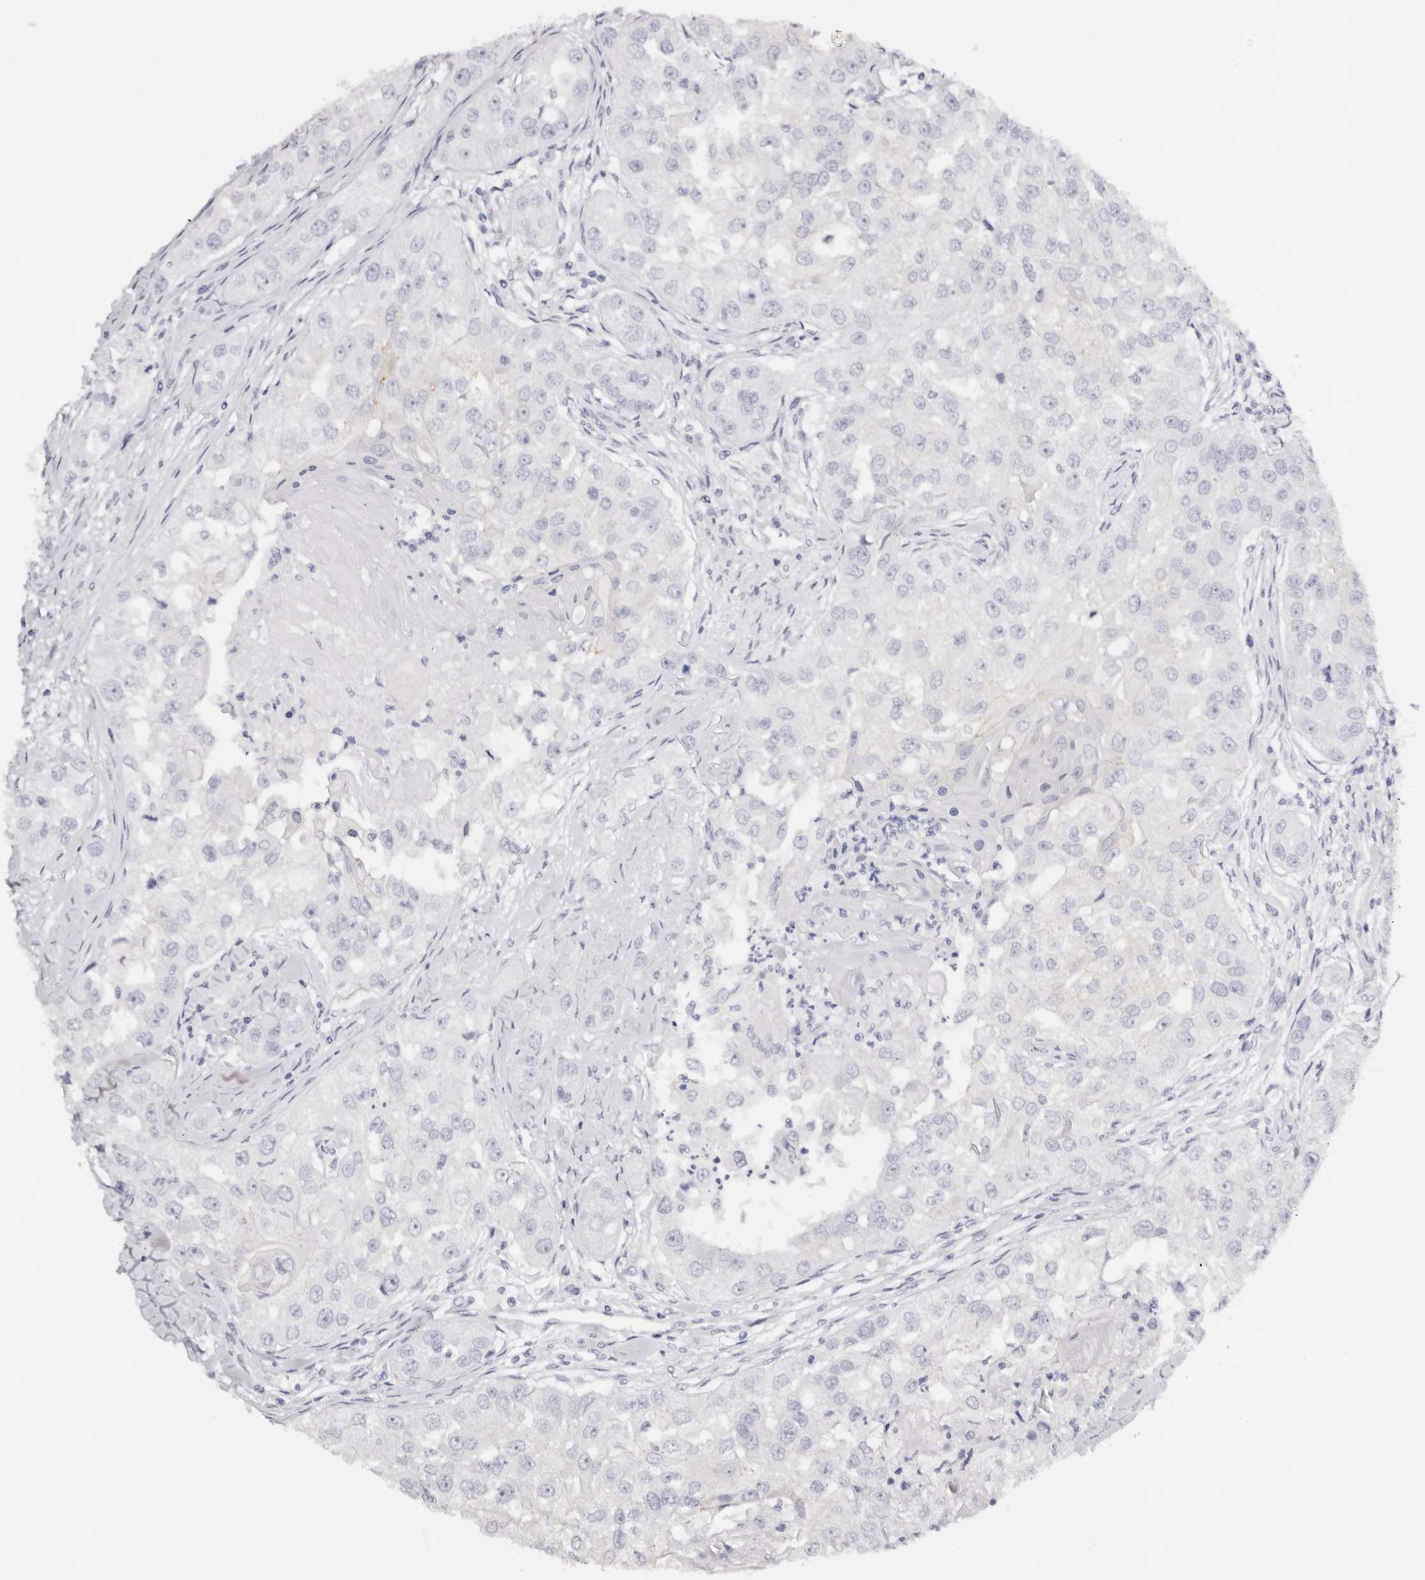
{"staining": {"intensity": "negative", "quantity": "none", "location": "none"}, "tissue": "head and neck cancer", "cell_type": "Tumor cells", "image_type": "cancer", "snomed": [{"axis": "morphology", "description": "Normal tissue, NOS"}, {"axis": "morphology", "description": "Squamous cell carcinoma, NOS"}, {"axis": "topography", "description": "Skeletal muscle"}, {"axis": "topography", "description": "Head-Neck"}], "caption": "There is no significant staining in tumor cells of head and neck cancer.", "gene": "ROM1", "patient": {"sex": "male", "age": 51}}